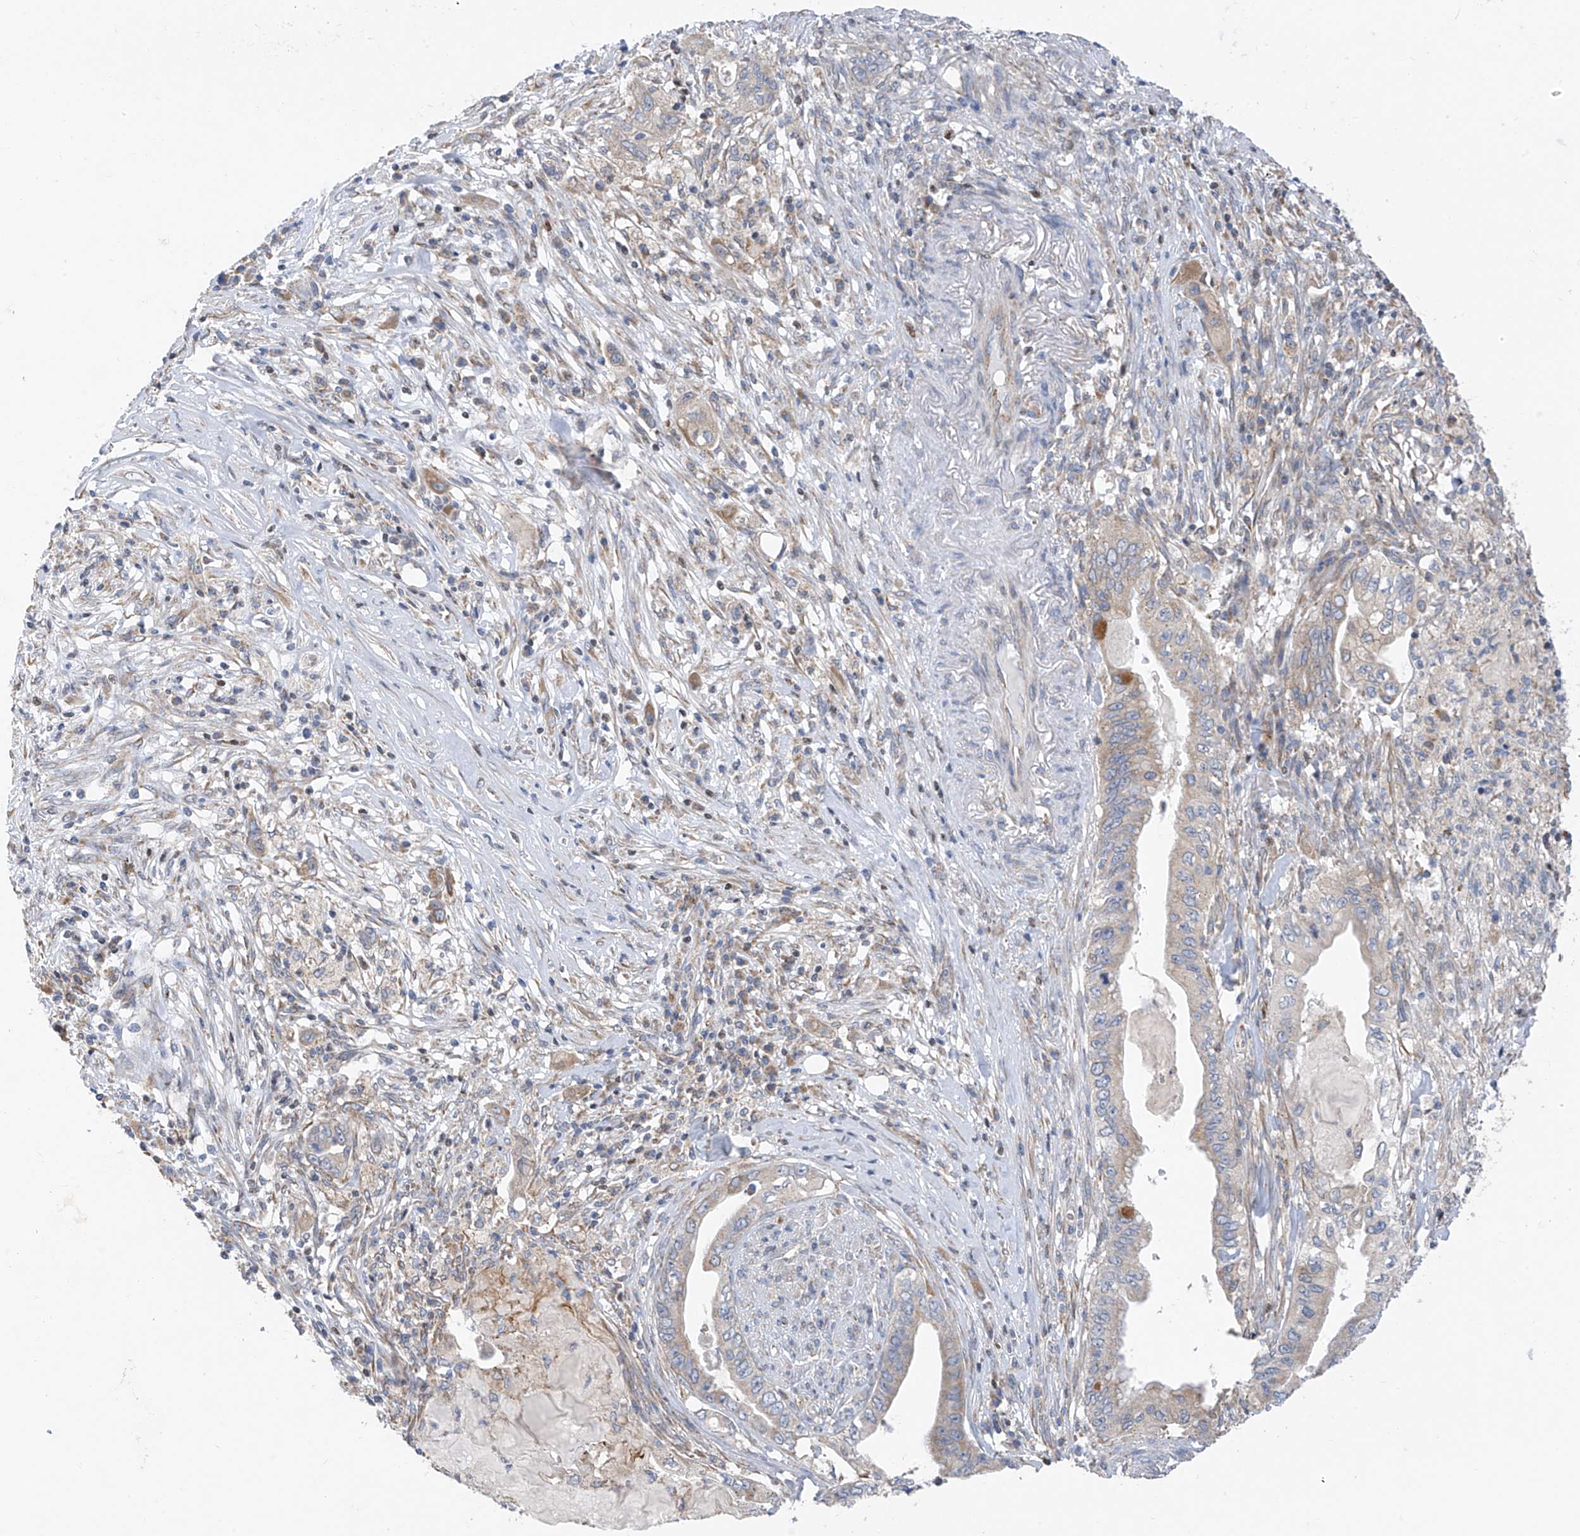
{"staining": {"intensity": "weak", "quantity": "<25%", "location": "cytoplasmic/membranous"}, "tissue": "pancreatic cancer", "cell_type": "Tumor cells", "image_type": "cancer", "snomed": [{"axis": "morphology", "description": "Adenocarcinoma, NOS"}, {"axis": "topography", "description": "Pancreas"}], "caption": "Immunohistochemical staining of human adenocarcinoma (pancreatic) shows no significant staining in tumor cells. (DAB IHC visualized using brightfield microscopy, high magnification).", "gene": "EOMES", "patient": {"sex": "female", "age": 73}}